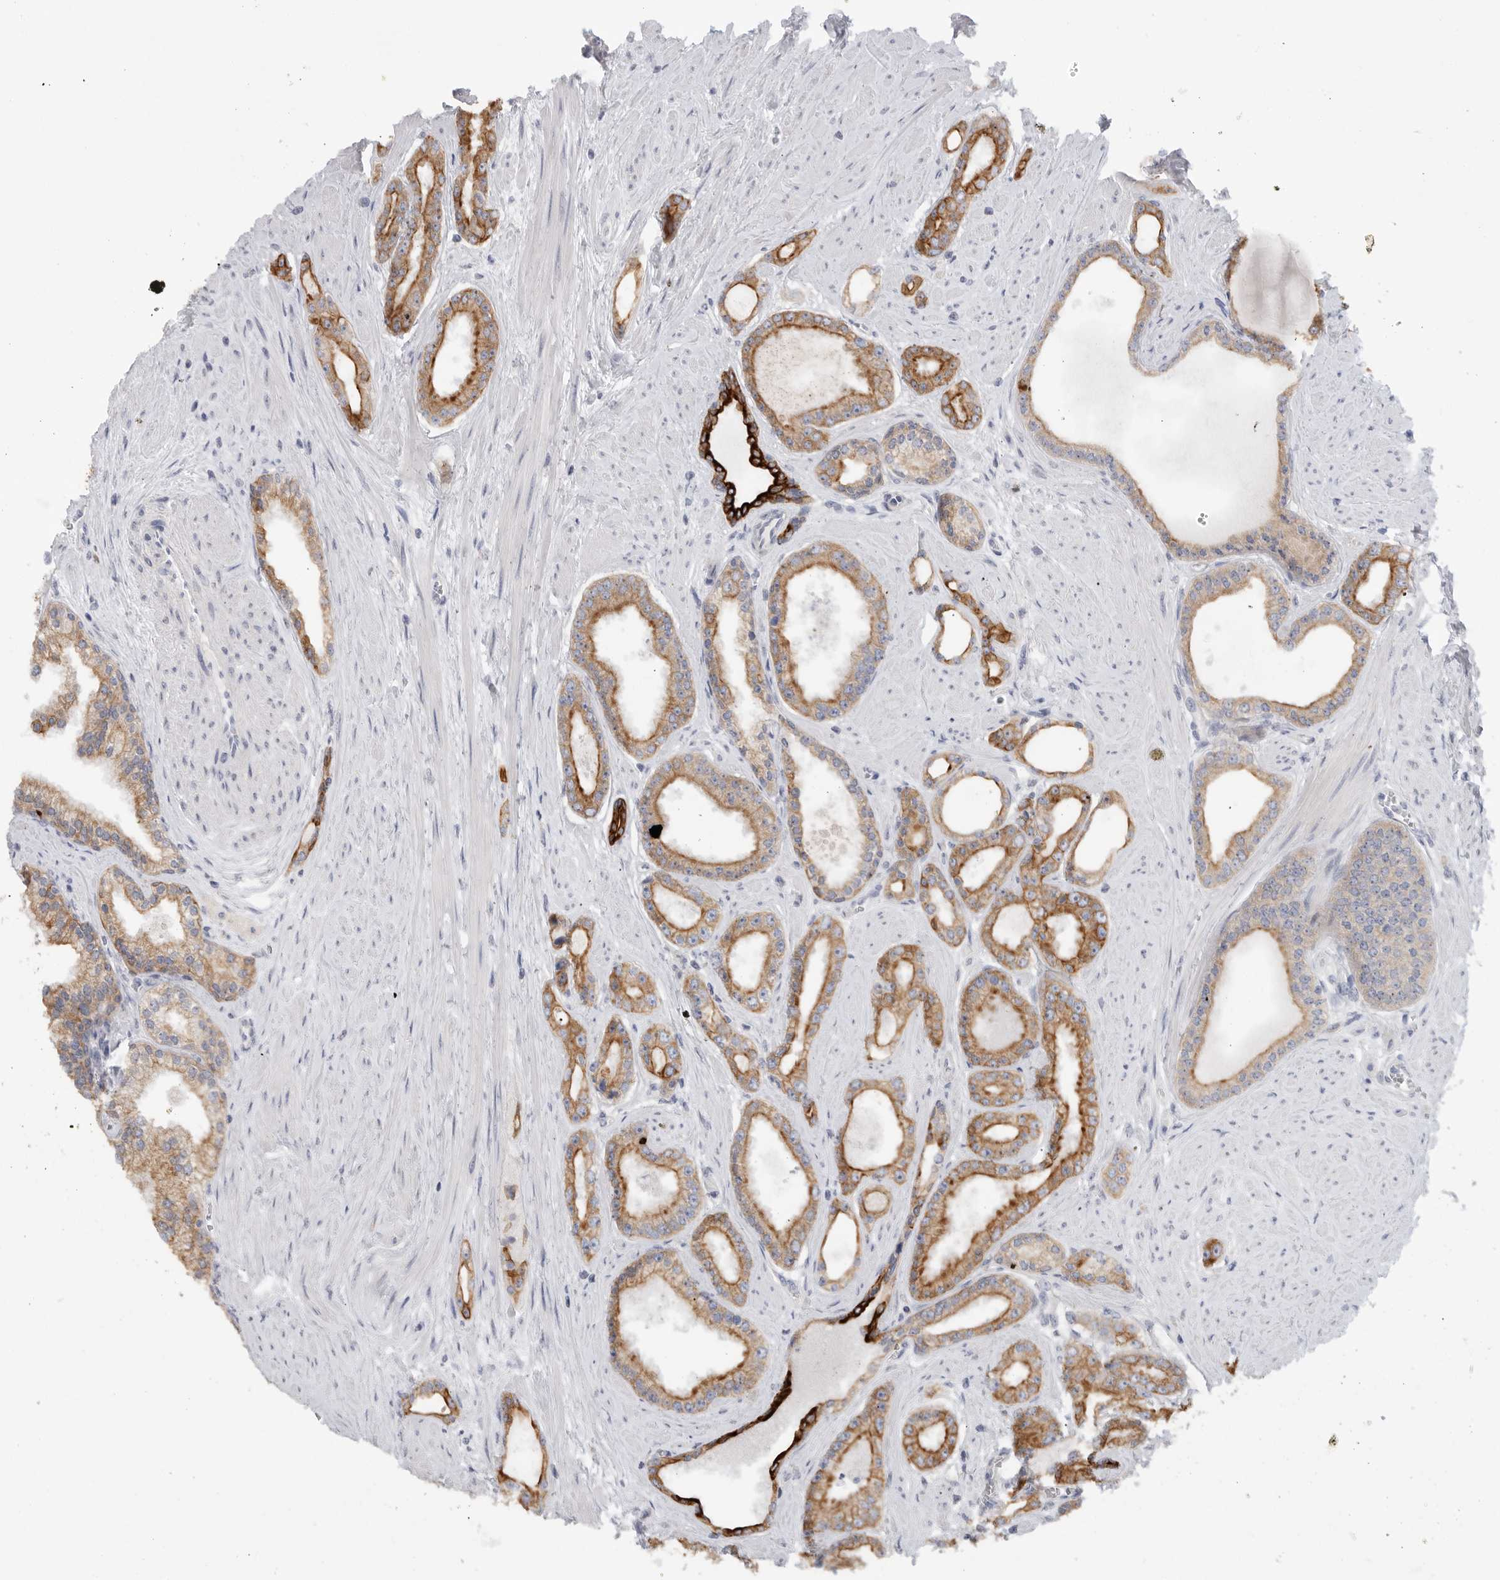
{"staining": {"intensity": "moderate", "quantity": ">75%", "location": "cytoplasmic/membranous"}, "tissue": "prostate cancer", "cell_type": "Tumor cells", "image_type": "cancer", "snomed": [{"axis": "morphology", "description": "Adenocarcinoma, Low grade"}, {"axis": "topography", "description": "Prostate"}], "caption": "Immunohistochemical staining of human prostate cancer demonstrates medium levels of moderate cytoplasmic/membranous expression in approximately >75% of tumor cells.", "gene": "MTFR1L", "patient": {"sex": "male", "age": 62}}